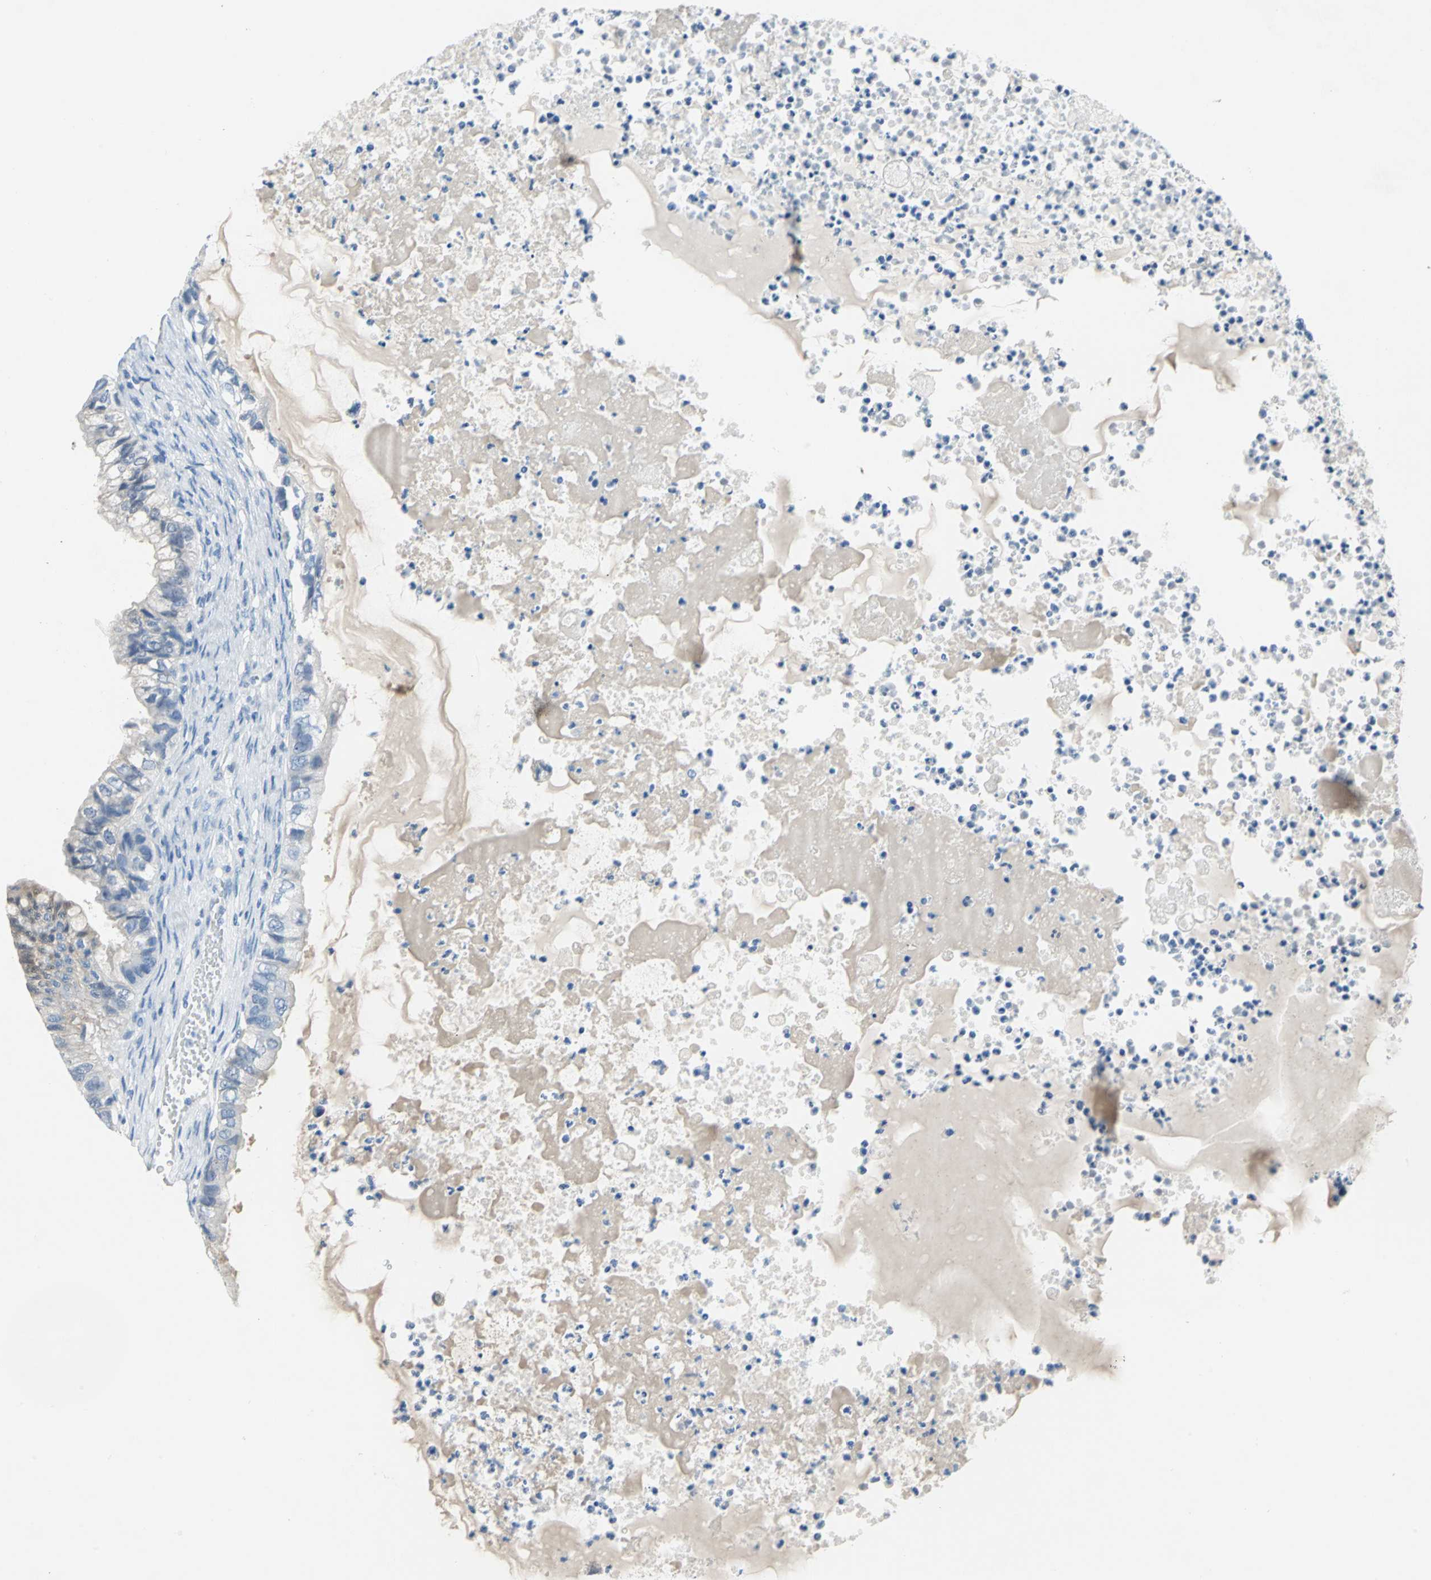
{"staining": {"intensity": "weak", "quantity": "<25%", "location": "cytoplasmic/membranous"}, "tissue": "ovarian cancer", "cell_type": "Tumor cells", "image_type": "cancer", "snomed": [{"axis": "morphology", "description": "Cystadenocarcinoma, mucinous, NOS"}, {"axis": "topography", "description": "Ovary"}], "caption": "Immunohistochemical staining of human ovarian cancer demonstrates no significant staining in tumor cells.", "gene": "SFN", "patient": {"sex": "female", "age": 80}}